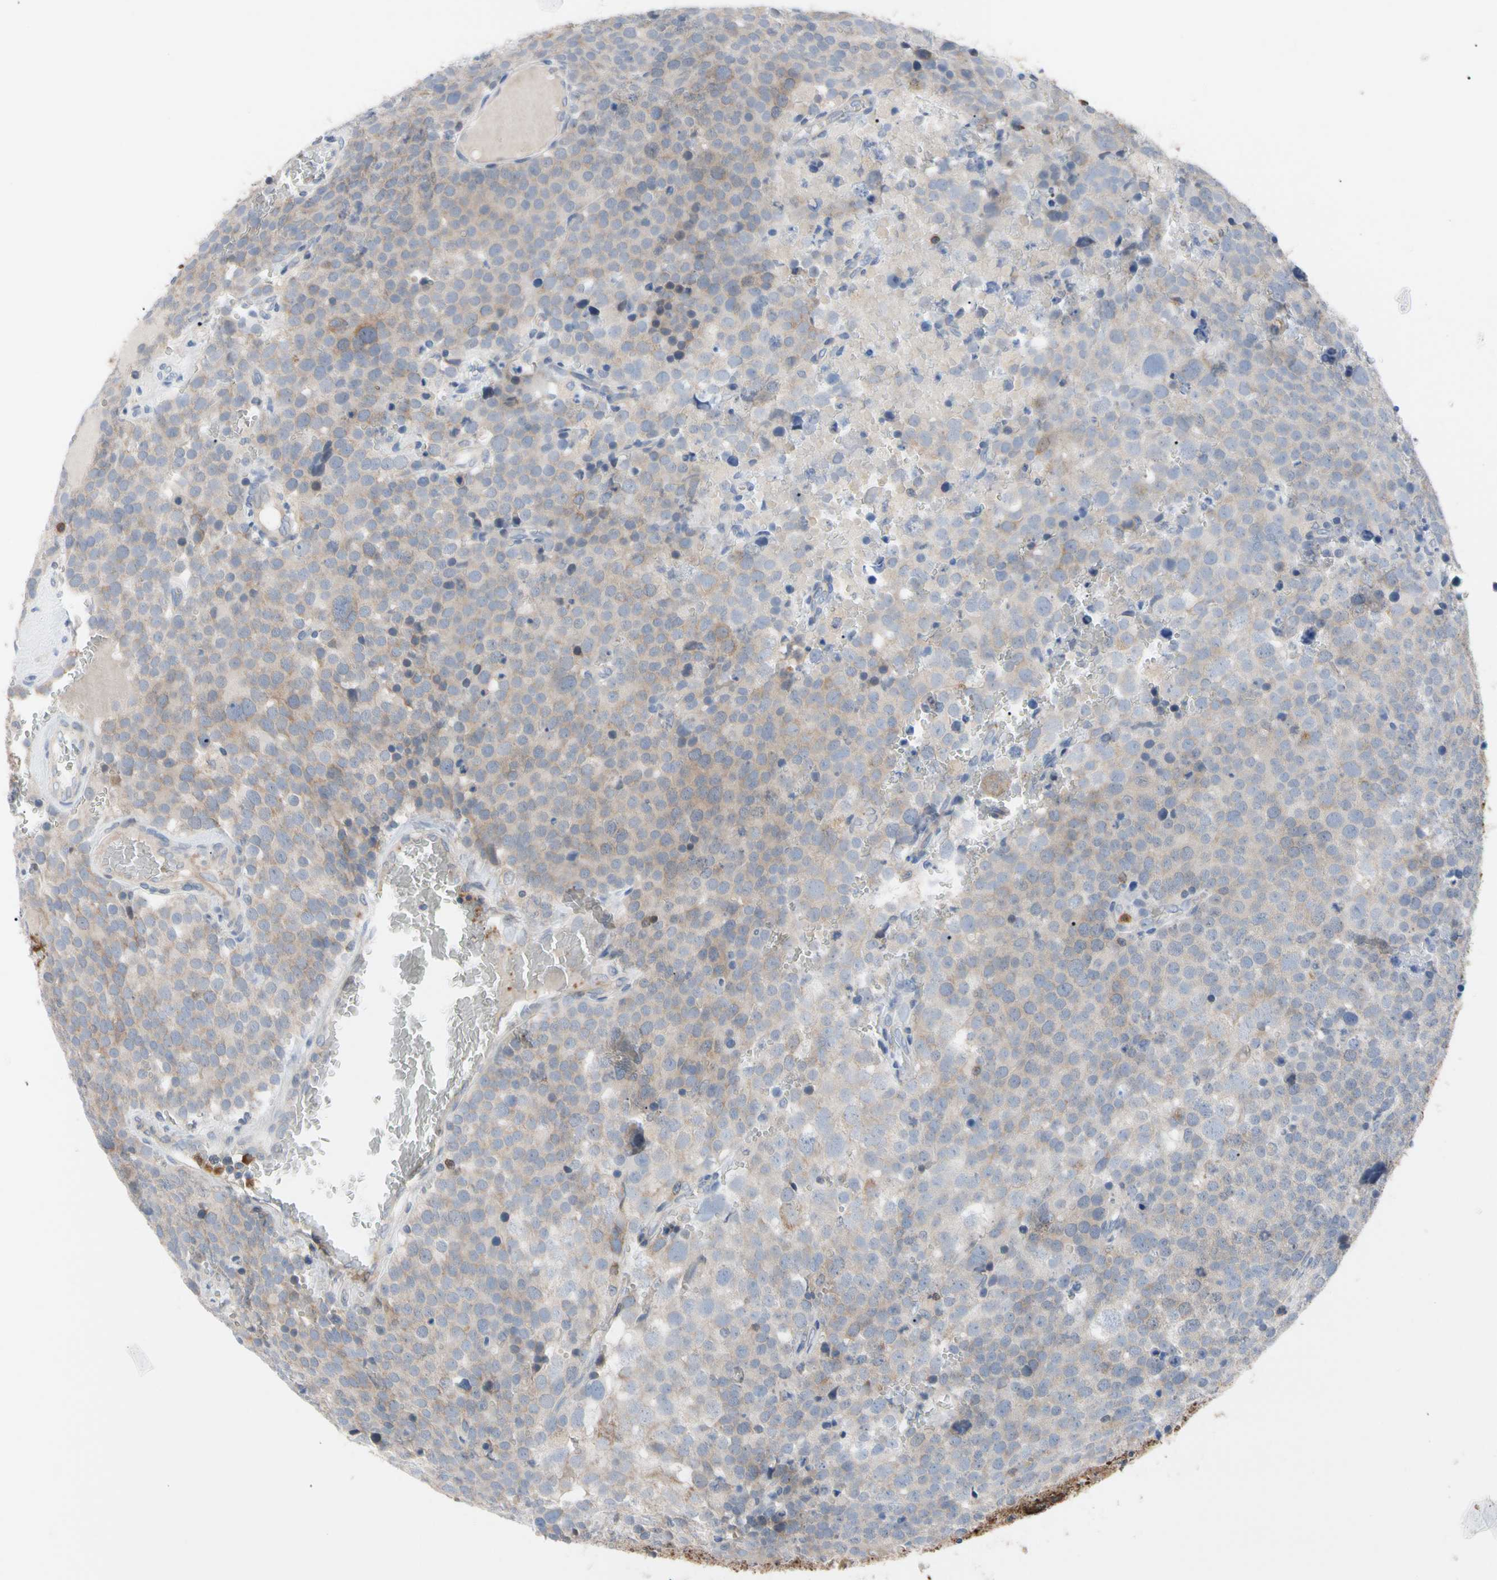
{"staining": {"intensity": "weak", "quantity": "<25%", "location": "cytoplasmic/membranous"}, "tissue": "testis cancer", "cell_type": "Tumor cells", "image_type": "cancer", "snomed": [{"axis": "morphology", "description": "Seminoma, NOS"}, {"axis": "topography", "description": "Testis"}], "caption": "This is an IHC micrograph of human testis seminoma. There is no expression in tumor cells.", "gene": "MCL1", "patient": {"sex": "male", "age": 71}}